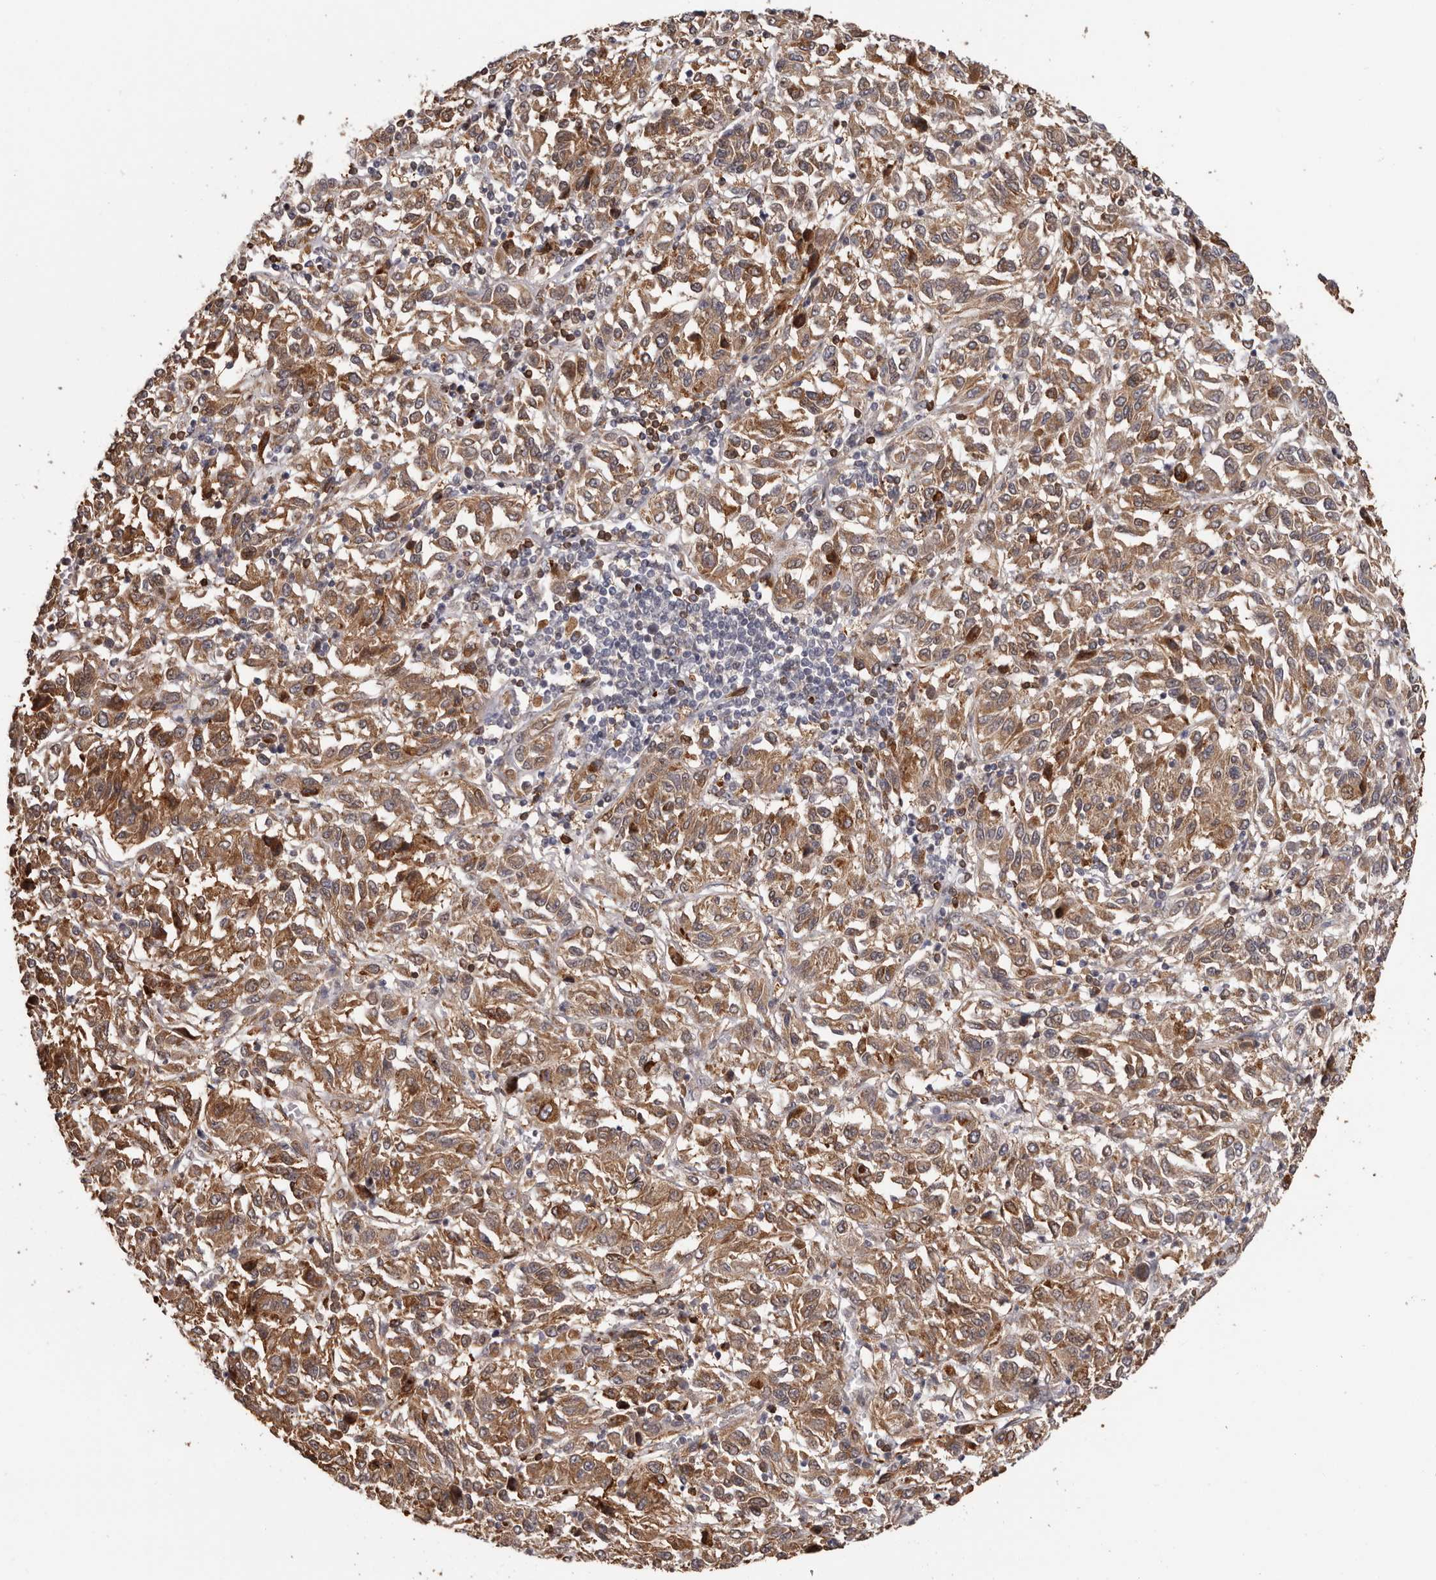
{"staining": {"intensity": "moderate", "quantity": ">75%", "location": "cytoplasmic/membranous"}, "tissue": "melanoma", "cell_type": "Tumor cells", "image_type": "cancer", "snomed": [{"axis": "morphology", "description": "Malignant melanoma, Metastatic site"}, {"axis": "topography", "description": "Lung"}], "caption": "DAB immunohistochemical staining of malignant melanoma (metastatic site) exhibits moderate cytoplasmic/membranous protein positivity in about >75% of tumor cells. Using DAB (3,3'-diaminobenzidine) (brown) and hematoxylin (blue) stains, captured at high magnification using brightfield microscopy.", "gene": "PRR12", "patient": {"sex": "male", "age": 64}}